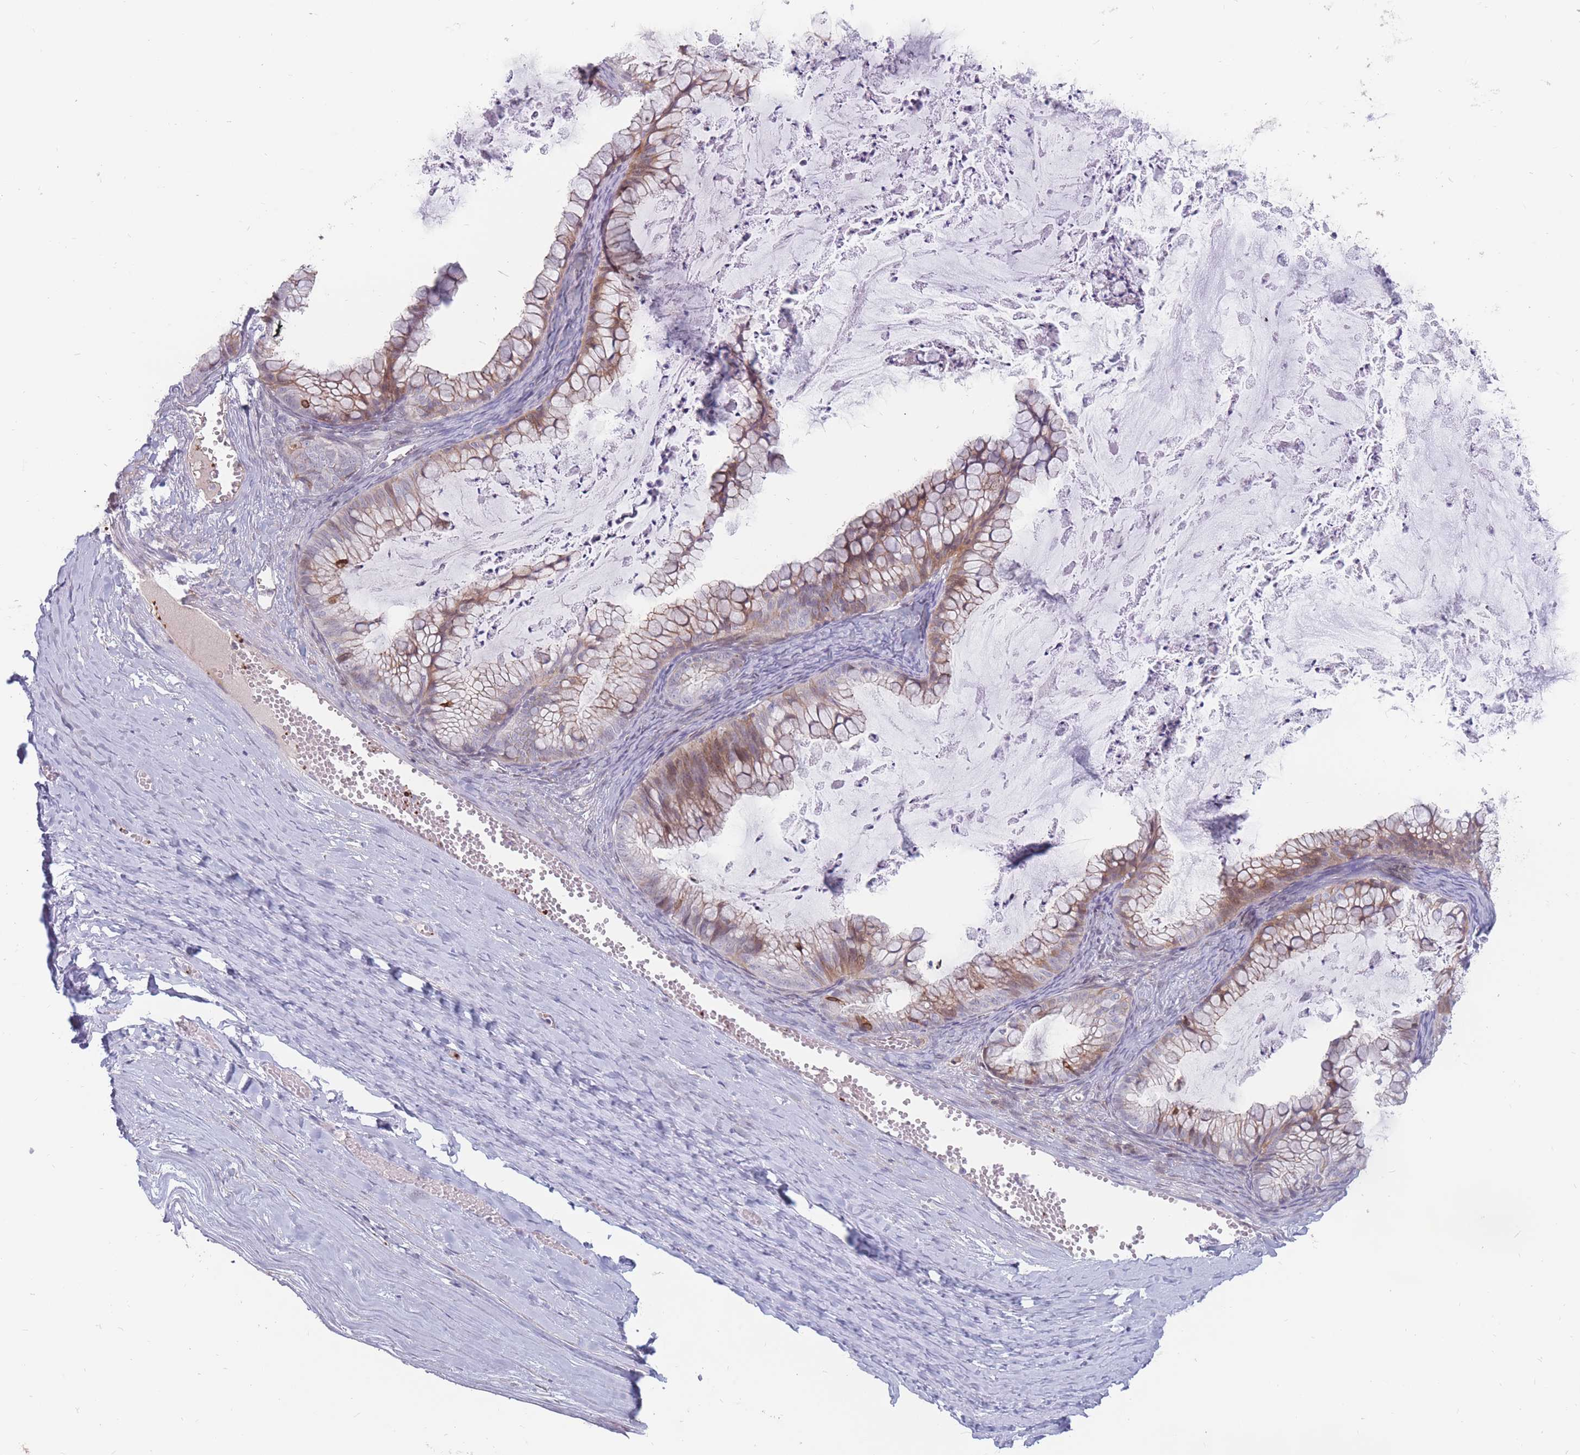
{"staining": {"intensity": "moderate", "quantity": "25%-75%", "location": "cytoplasmic/membranous"}, "tissue": "ovarian cancer", "cell_type": "Tumor cells", "image_type": "cancer", "snomed": [{"axis": "morphology", "description": "Cystadenocarcinoma, mucinous, NOS"}, {"axis": "topography", "description": "Ovary"}], "caption": "Immunohistochemical staining of ovarian mucinous cystadenocarcinoma demonstrates medium levels of moderate cytoplasmic/membranous positivity in about 25%-75% of tumor cells.", "gene": "PTGDR", "patient": {"sex": "female", "age": 35}}